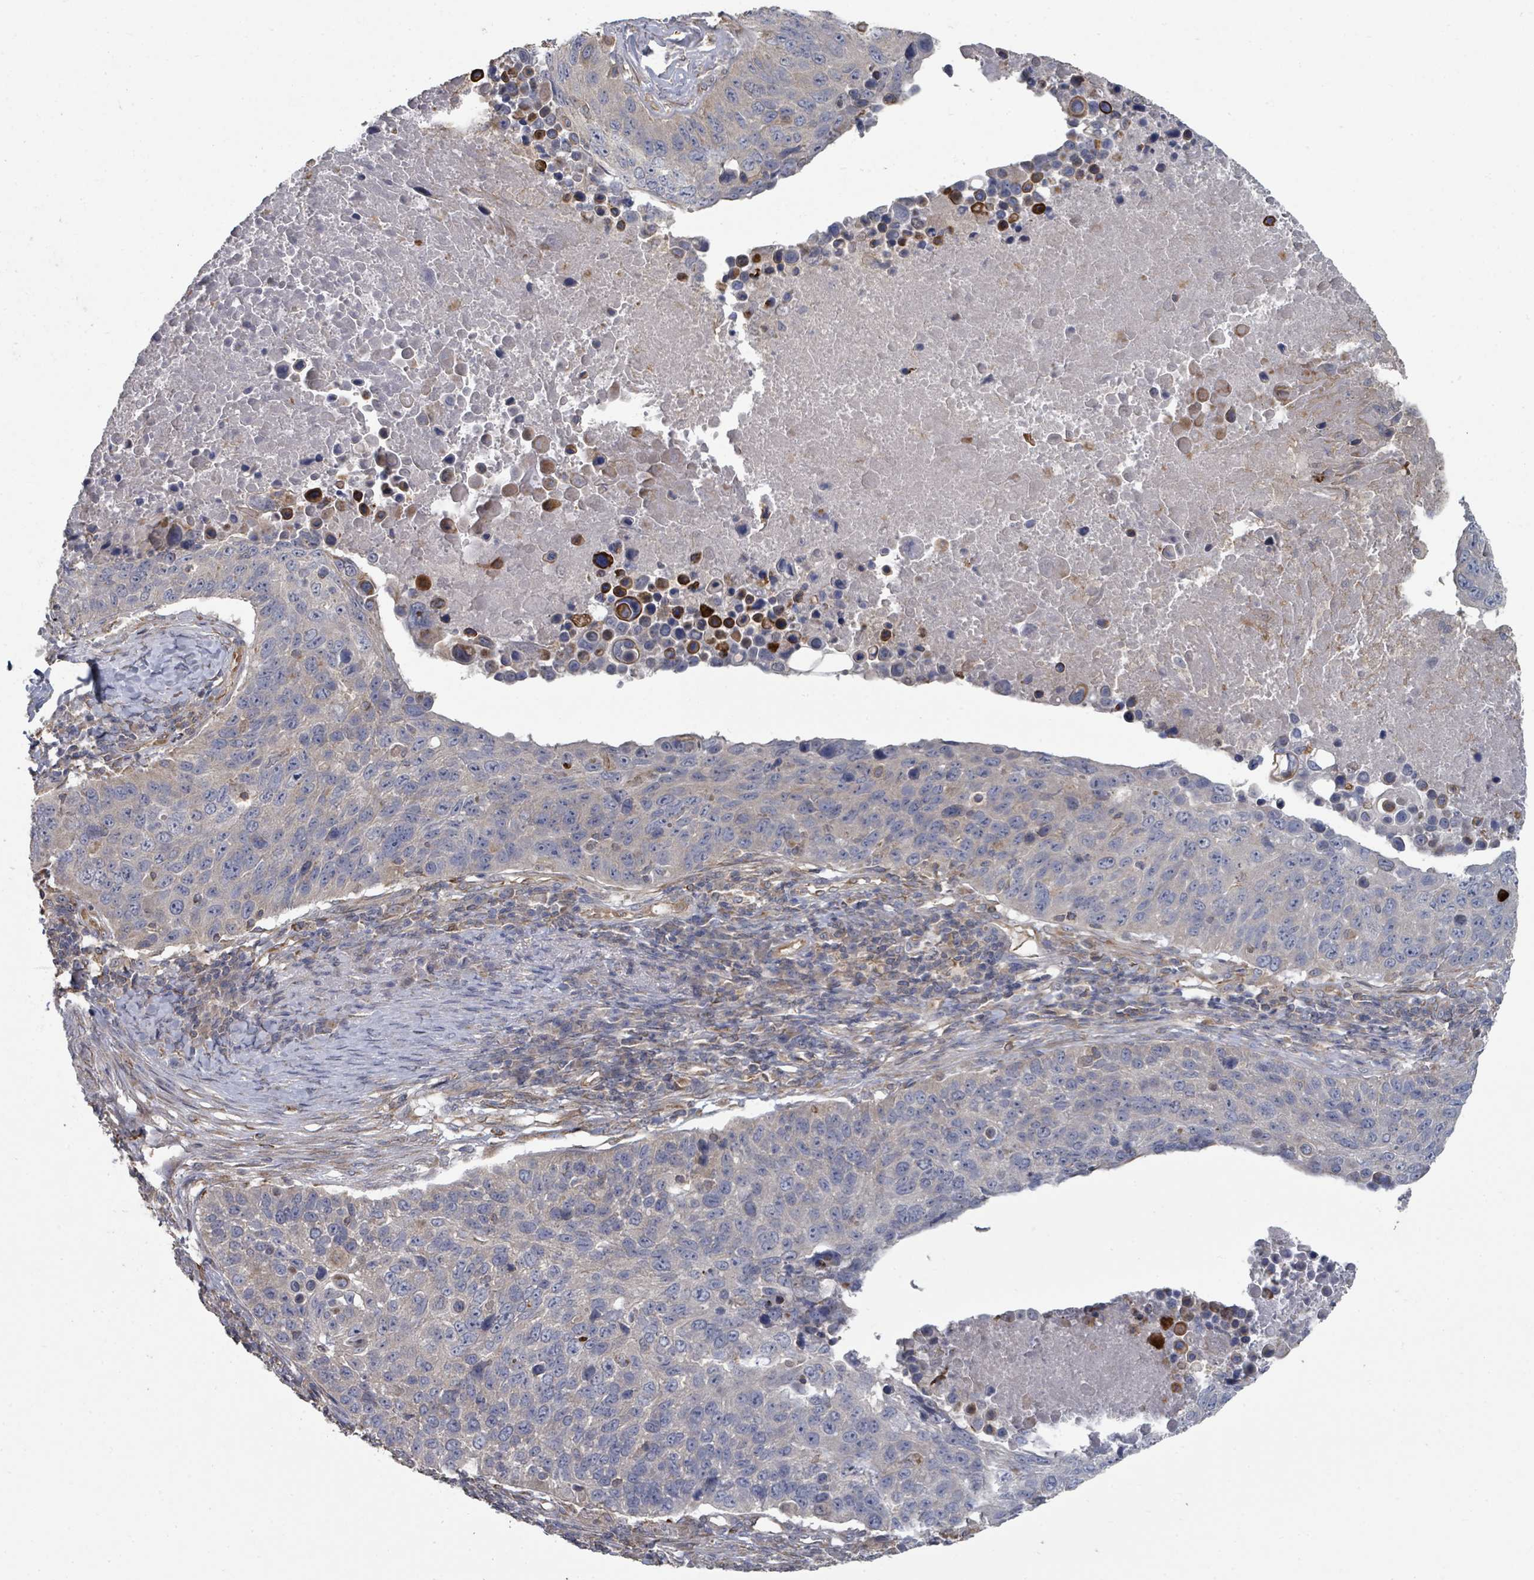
{"staining": {"intensity": "negative", "quantity": "none", "location": "none"}, "tissue": "lung cancer", "cell_type": "Tumor cells", "image_type": "cancer", "snomed": [{"axis": "morphology", "description": "Normal tissue, NOS"}, {"axis": "morphology", "description": "Squamous cell carcinoma, NOS"}, {"axis": "topography", "description": "Lymph node"}, {"axis": "topography", "description": "Lung"}], "caption": "Immunohistochemistry (IHC) of squamous cell carcinoma (lung) exhibits no positivity in tumor cells.", "gene": "SLC9A7", "patient": {"sex": "male", "age": 66}}